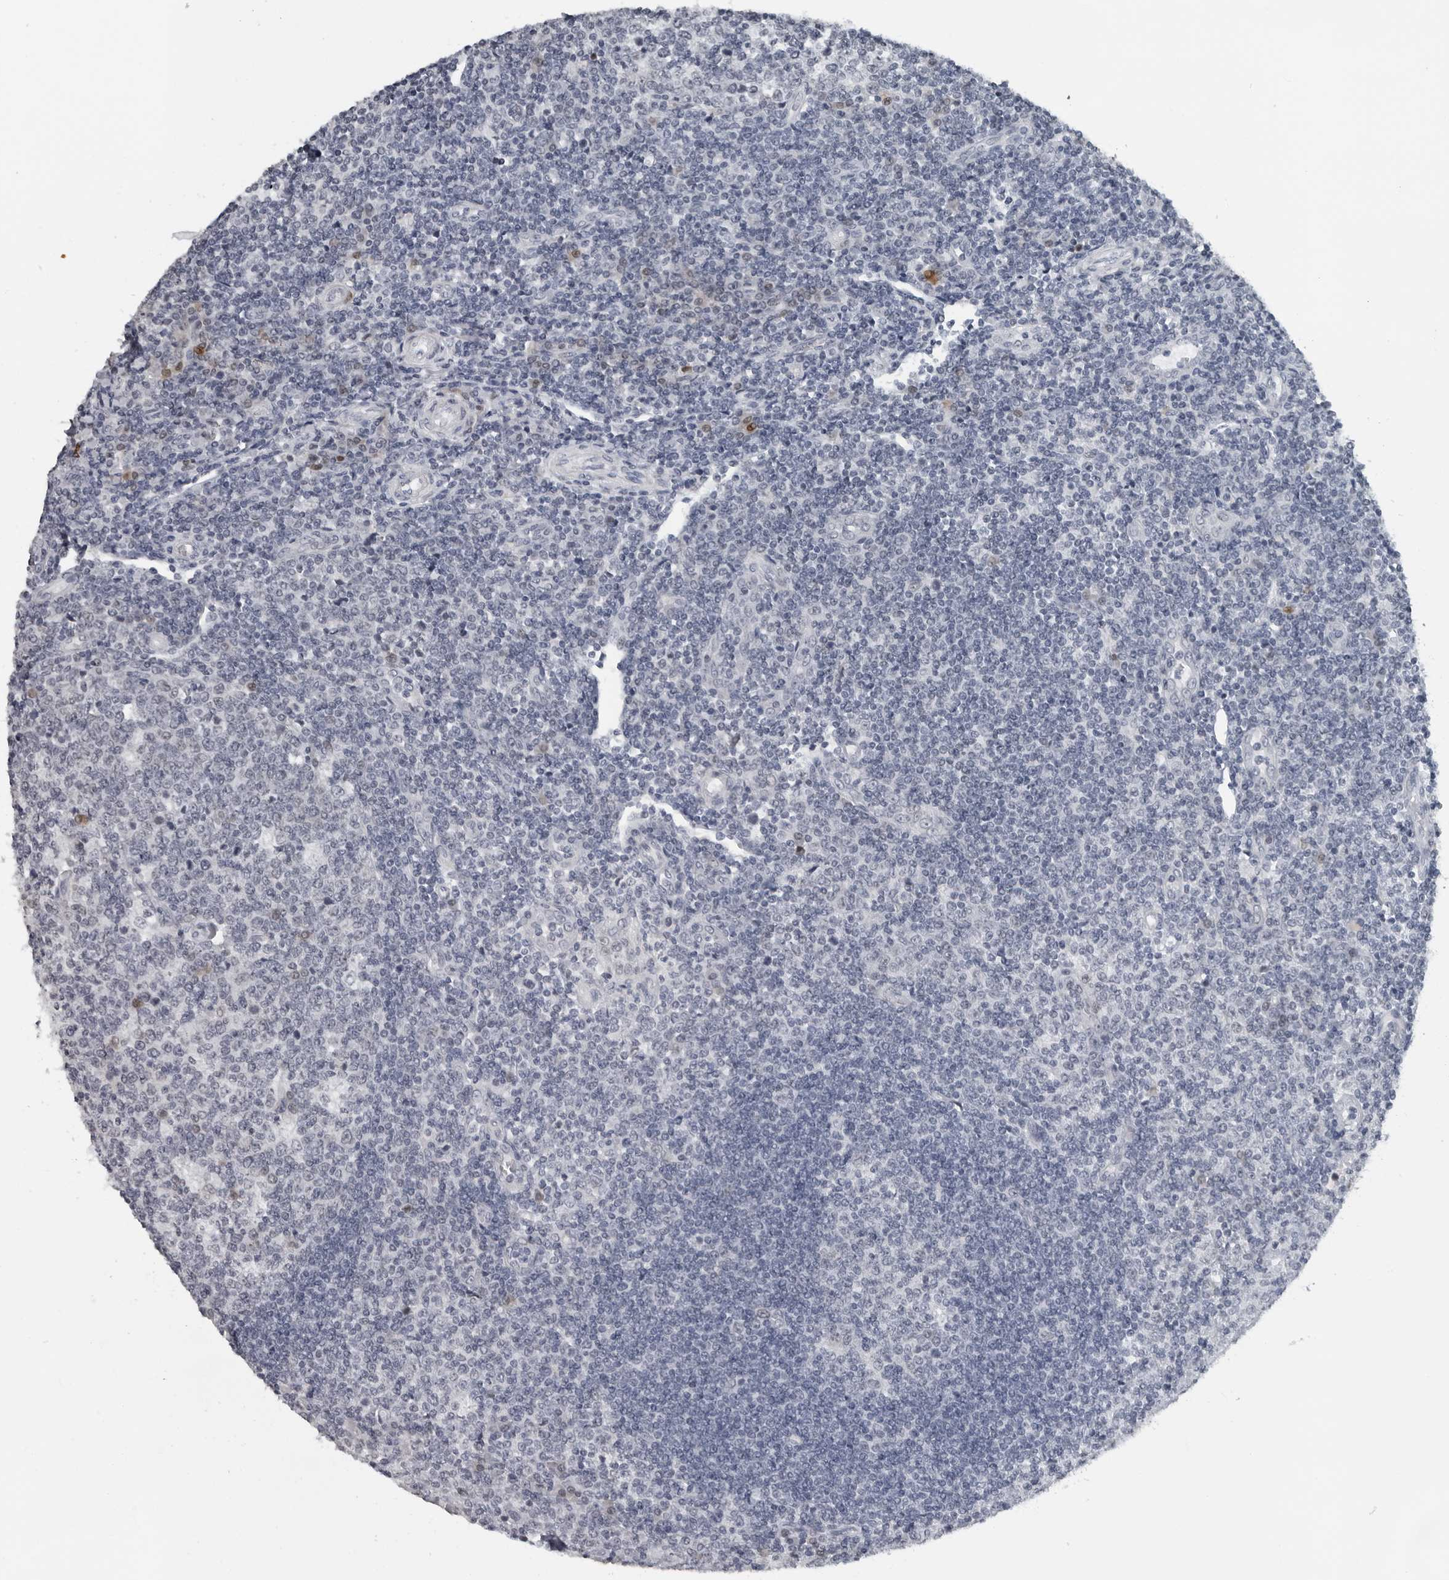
{"staining": {"intensity": "negative", "quantity": "none", "location": "none"}, "tissue": "tonsil", "cell_type": "Germinal center cells", "image_type": "normal", "snomed": [{"axis": "morphology", "description": "Normal tissue, NOS"}, {"axis": "topography", "description": "Tonsil"}], "caption": "Tonsil stained for a protein using immunohistochemistry (IHC) shows no positivity germinal center cells.", "gene": "PPP1R42", "patient": {"sex": "female", "age": 19}}